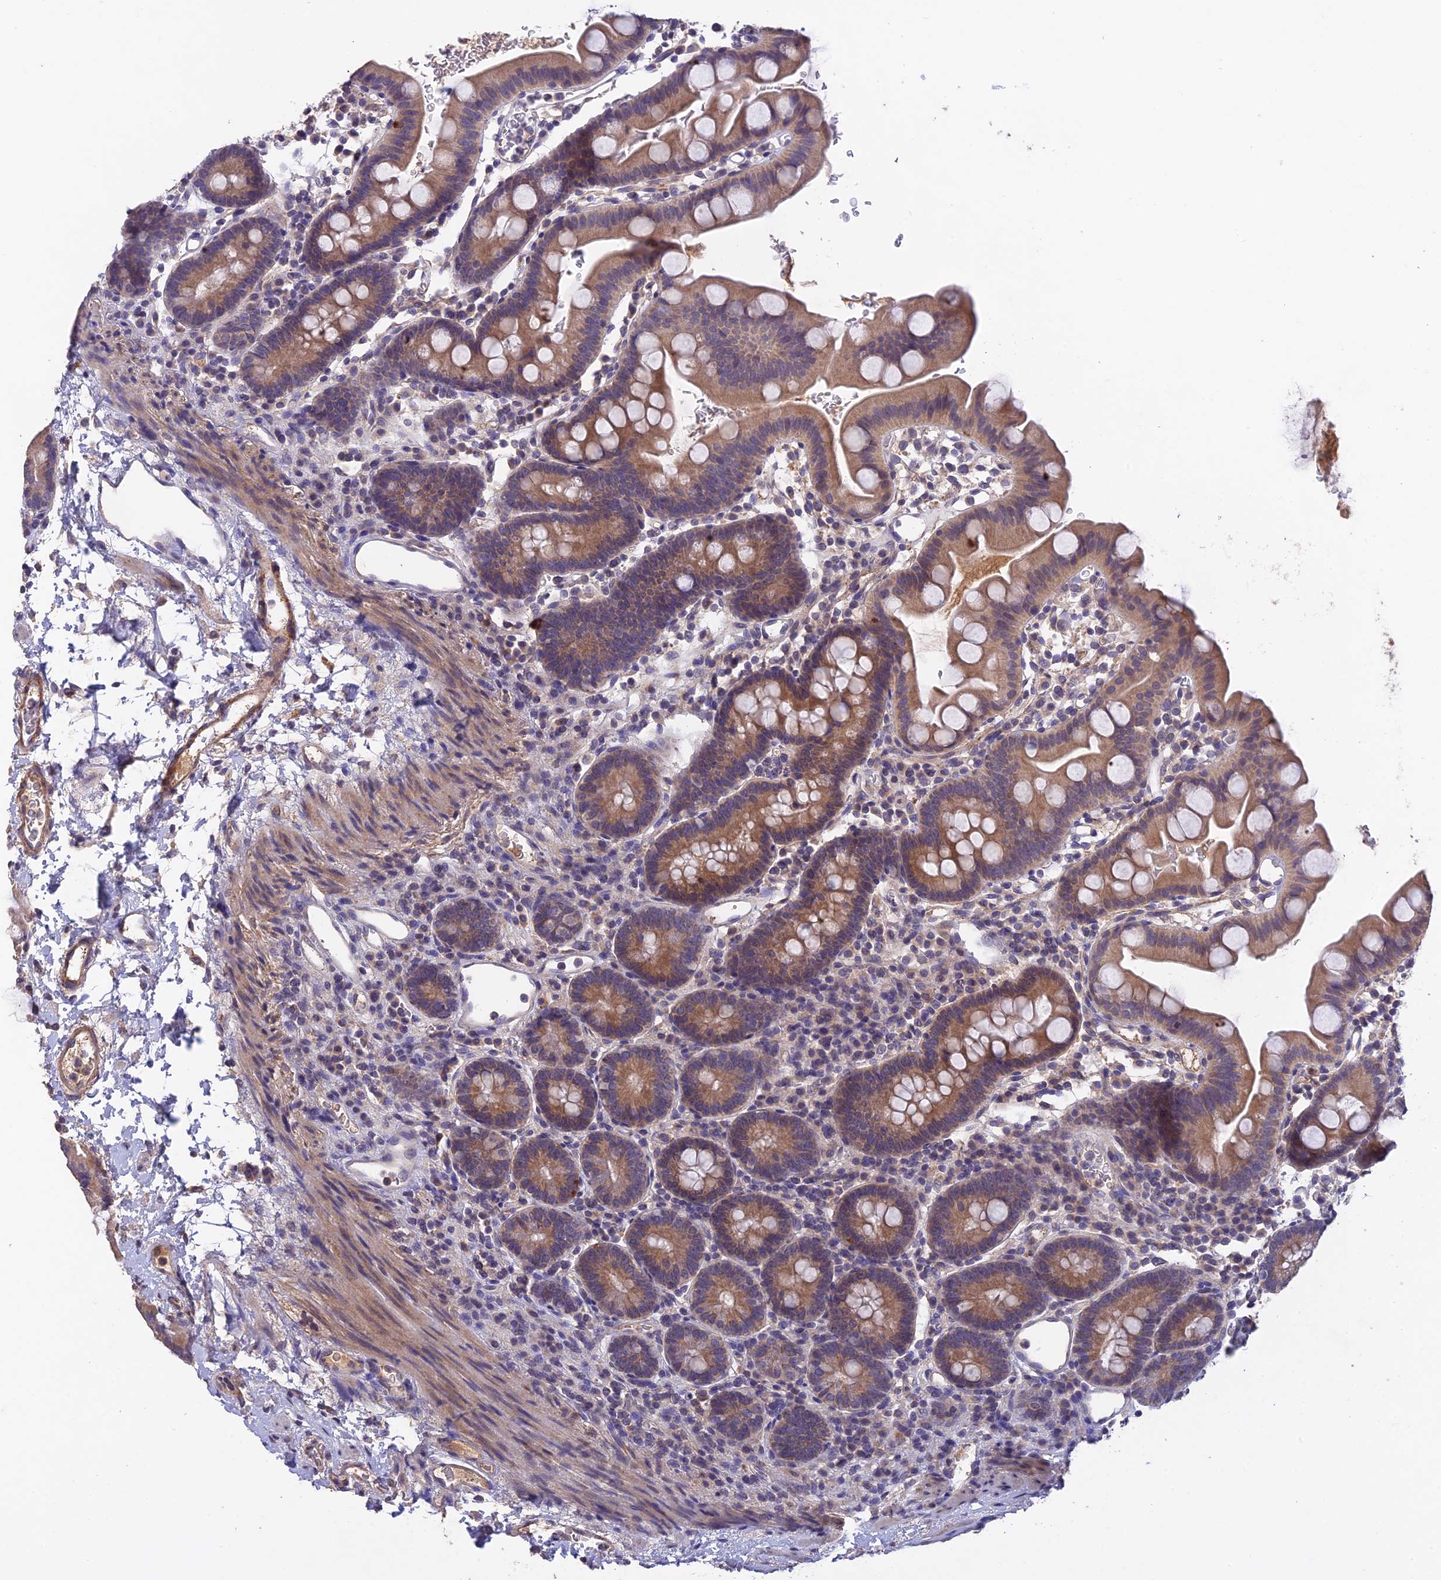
{"staining": {"intensity": "moderate", "quantity": "25%-75%", "location": "cytoplasmic/membranous"}, "tissue": "small intestine", "cell_type": "Glandular cells", "image_type": "normal", "snomed": [{"axis": "morphology", "description": "Normal tissue, NOS"}, {"axis": "topography", "description": "Stomach, upper"}, {"axis": "topography", "description": "Stomach, lower"}, {"axis": "topography", "description": "Small intestine"}], "caption": "Protein staining of benign small intestine reveals moderate cytoplasmic/membranous staining in about 25%-75% of glandular cells.", "gene": "SLC39A13", "patient": {"sex": "male", "age": 68}}